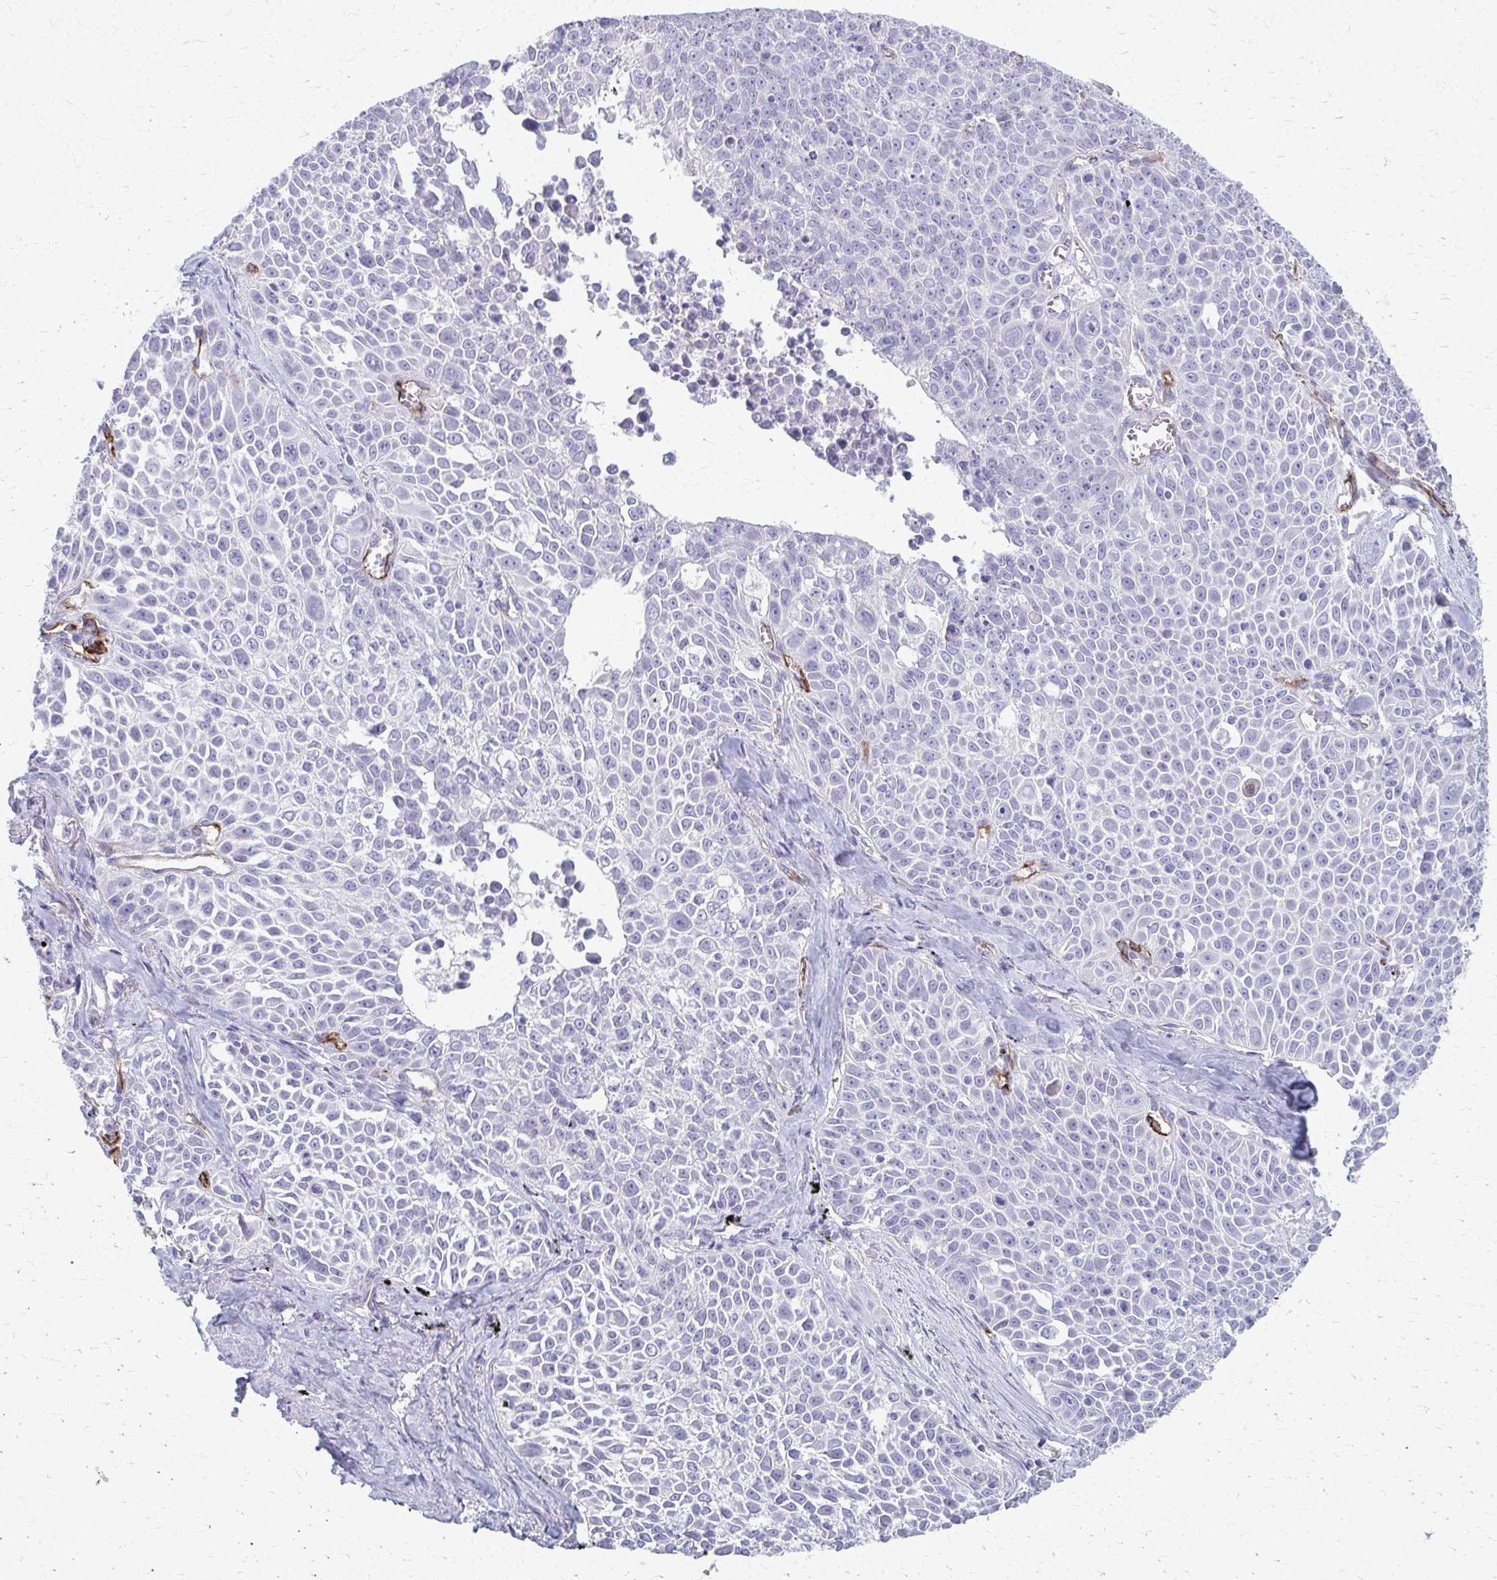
{"staining": {"intensity": "negative", "quantity": "none", "location": "none"}, "tissue": "lung cancer", "cell_type": "Tumor cells", "image_type": "cancer", "snomed": [{"axis": "morphology", "description": "Squamous cell carcinoma, NOS"}, {"axis": "morphology", "description": "Squamous cell carcinoma, metastatic, NOS"}, {"axis": "topography", "description": "Lymph node"}, {"axis": "topography", "description": "Lung"}], "caption": "The photomicrograph reveals no significant staining in tumor cells of lung squamous cell carcinoma. (DAB (3,3'-diaminobenzidine) immunohistochemistry (IHC), high magnification).", "gene": "ADIPOQ", "patient": {"sex": "female", "age": 62}}